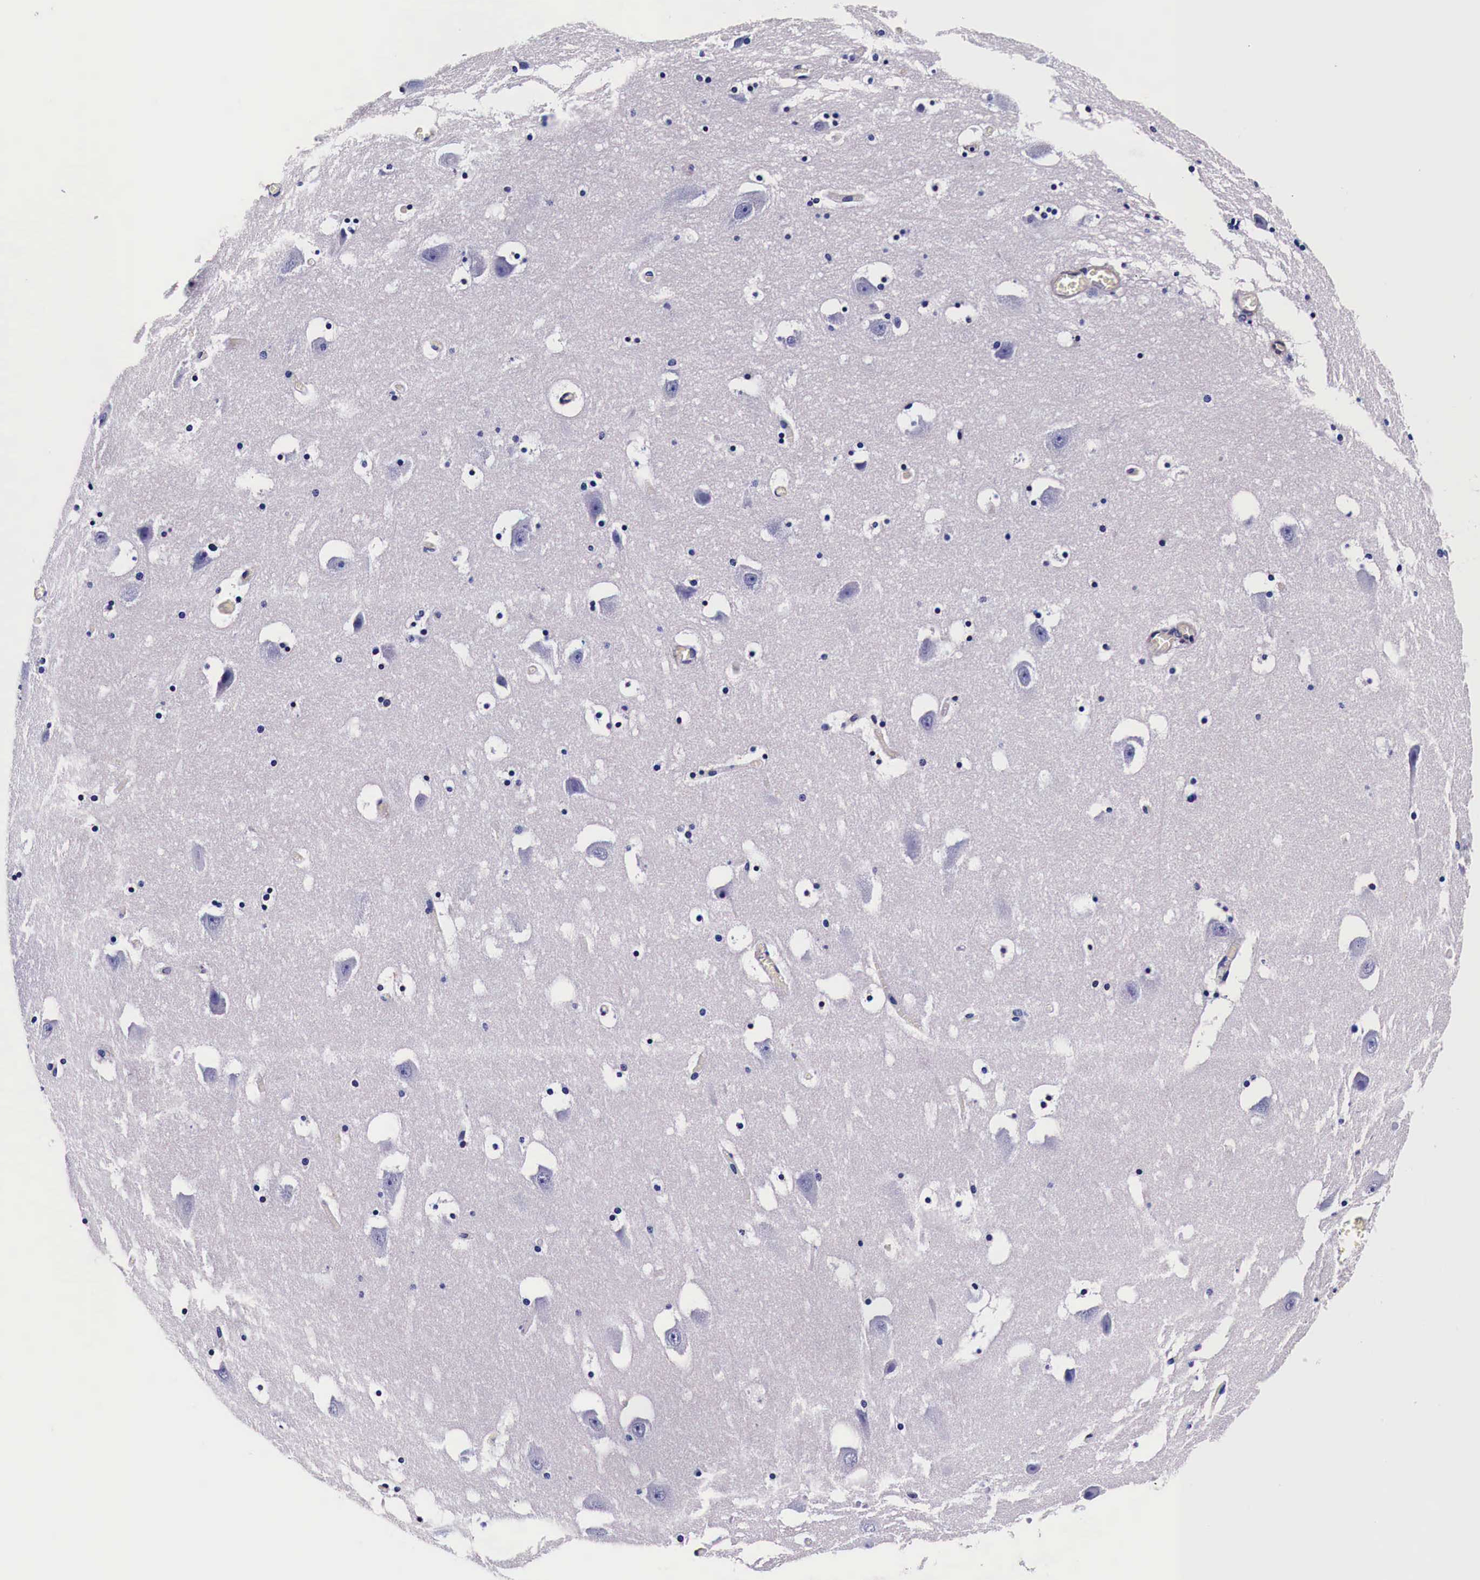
{"staining": {"intensity": "negative", "quantity": "none", "location": "none"}, "tissue": "hippocampus", "cell_type": "Glial cells", "image_type": "normal", "snomed": [{"axis": "morphology", "description": "Normal tissue, NOS"}, {"axis": "topography", "description": "Hippocampus"}], "caption": "The photomicrograph exhibits no staining of glial cells in benign hippocampus.", "gene": "HSPB1", "patient": {"sex": "male", "age": 45}}